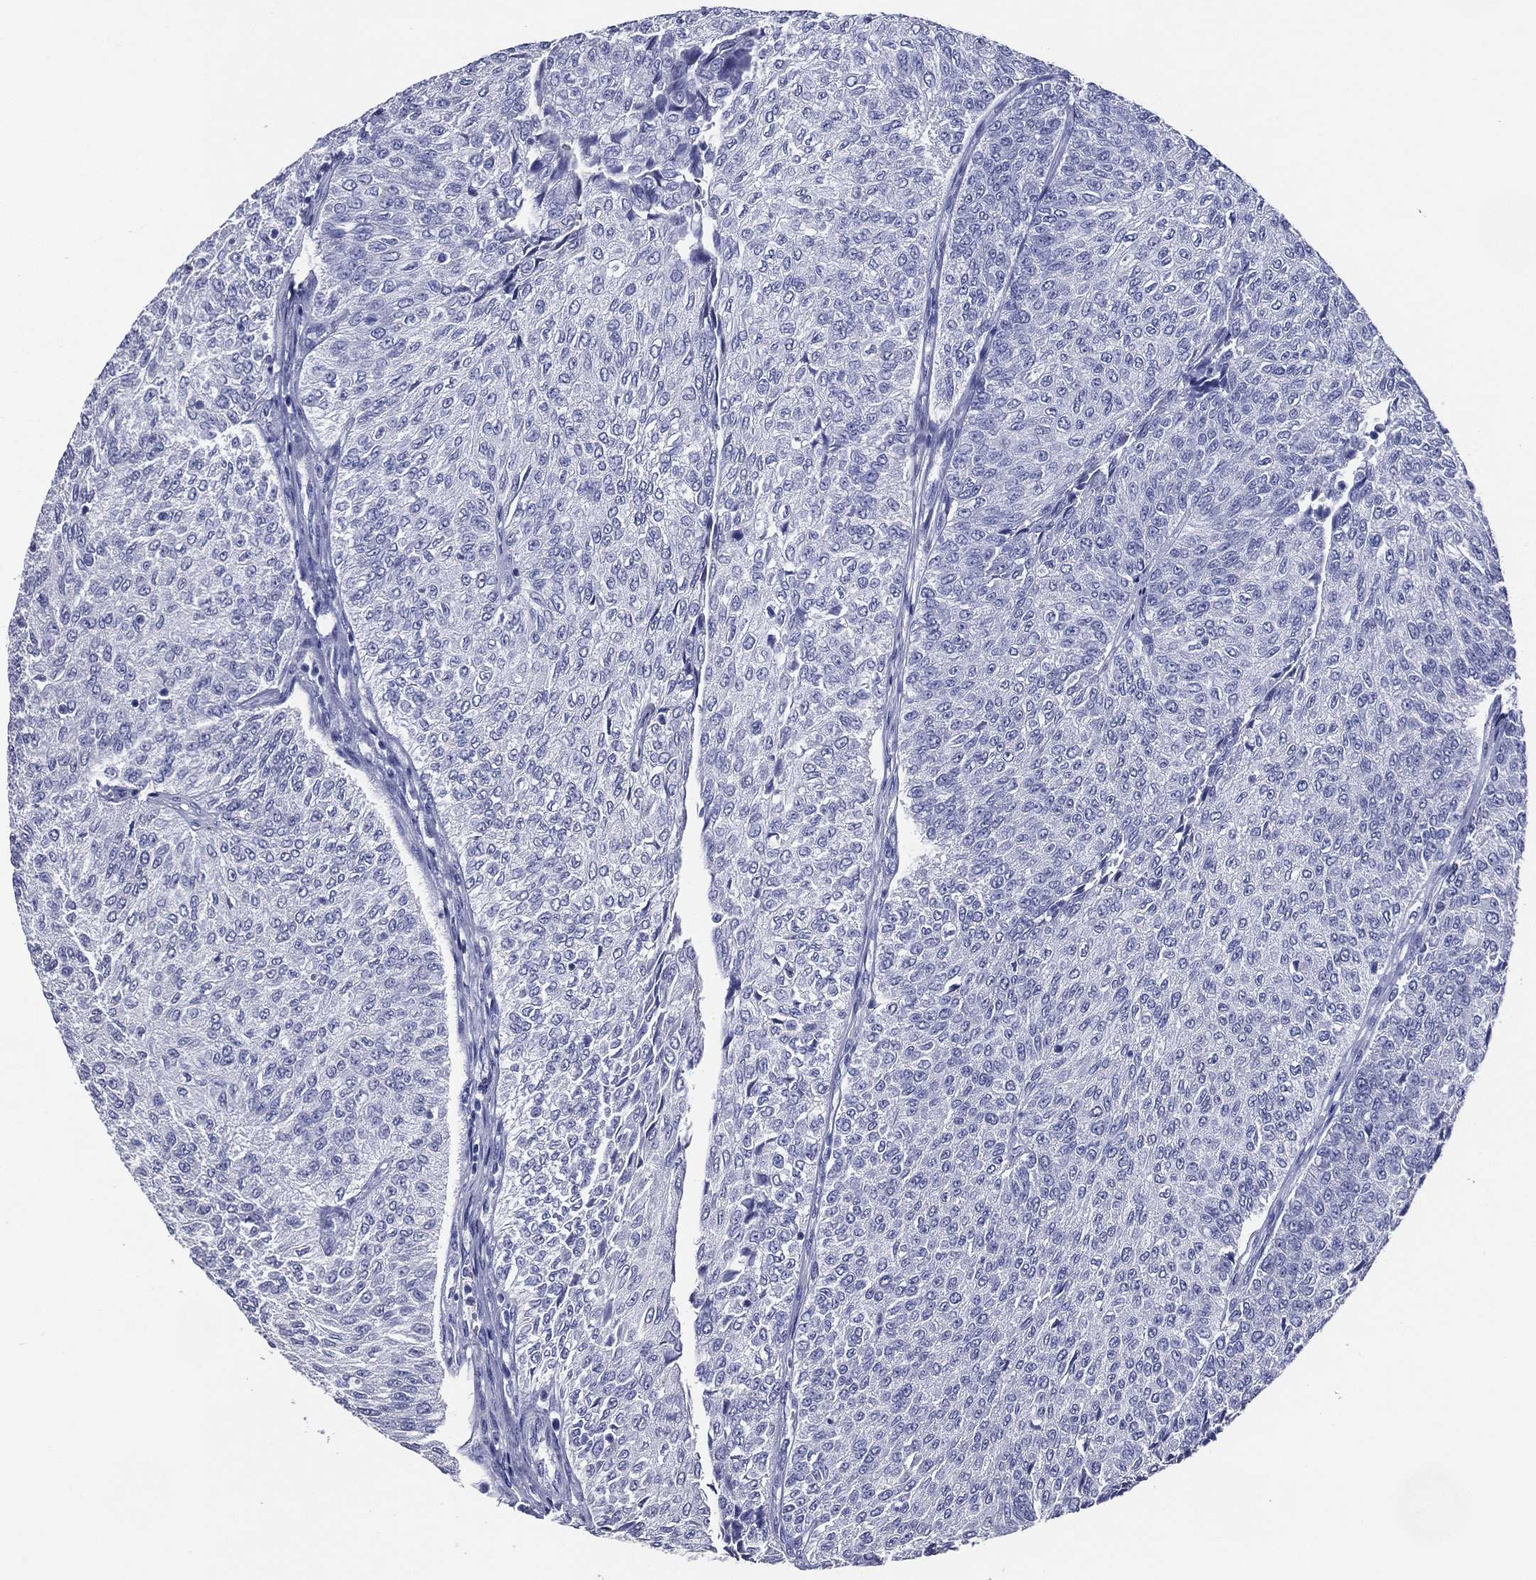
{"staining": {"intensity": "negative", "quantity": "none", "location": "none"}, "tissue": "urothelial cancer", "cell_type": "Tumor cells", "image_type": "cancer", "snomed": [{"axis": "morphology", "description": "Urothelial carcinoma, Low grade"}, {"axis": "topography", "description": "Urinary bladder"}], "caption": "Tumor cells are negative for brown protein staining in urothelial cancer.", "gene": "ACE2", "patient": {"sex": "male", "age": 78}}